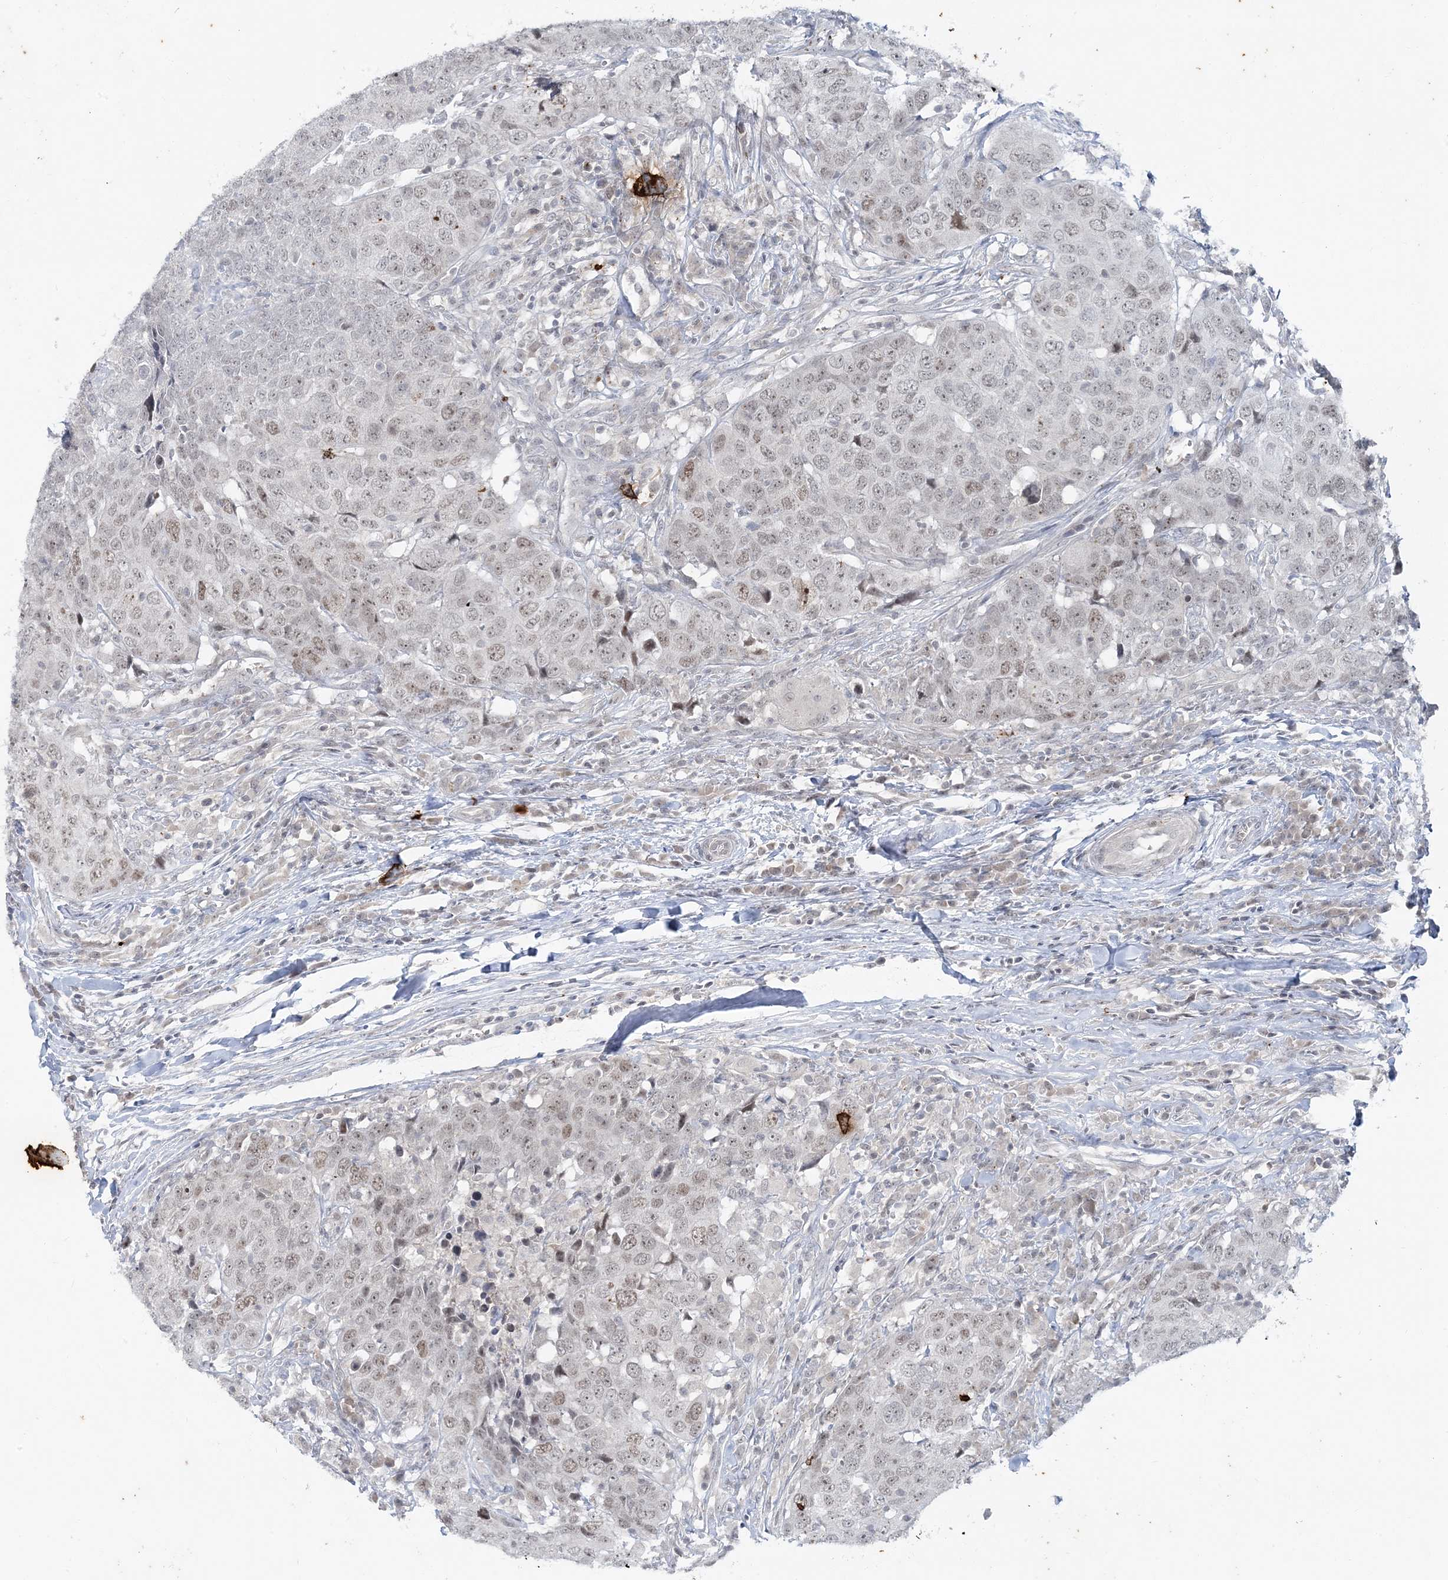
{"staining": {"intensity": "weak", "quantity": ">75%", "location": "nuclear"}, "tissue": "head and neck cancer", "cell_type": "Tumor cells", "image_type": "cancer", "snomed": [{"axis": "morphology", "description": "Squamous cell carcinoma, NOS"}, {"axis": "topography", "description": "Head-Neck"}], "caption": "Protein expression analysis of human head and neck cancer (squamous cell carcinoma) reveals weak nuclear expression in about >75% of tumor cells.", "gene": "LEXM", "patient": {"sex": "male", "age": 66}}